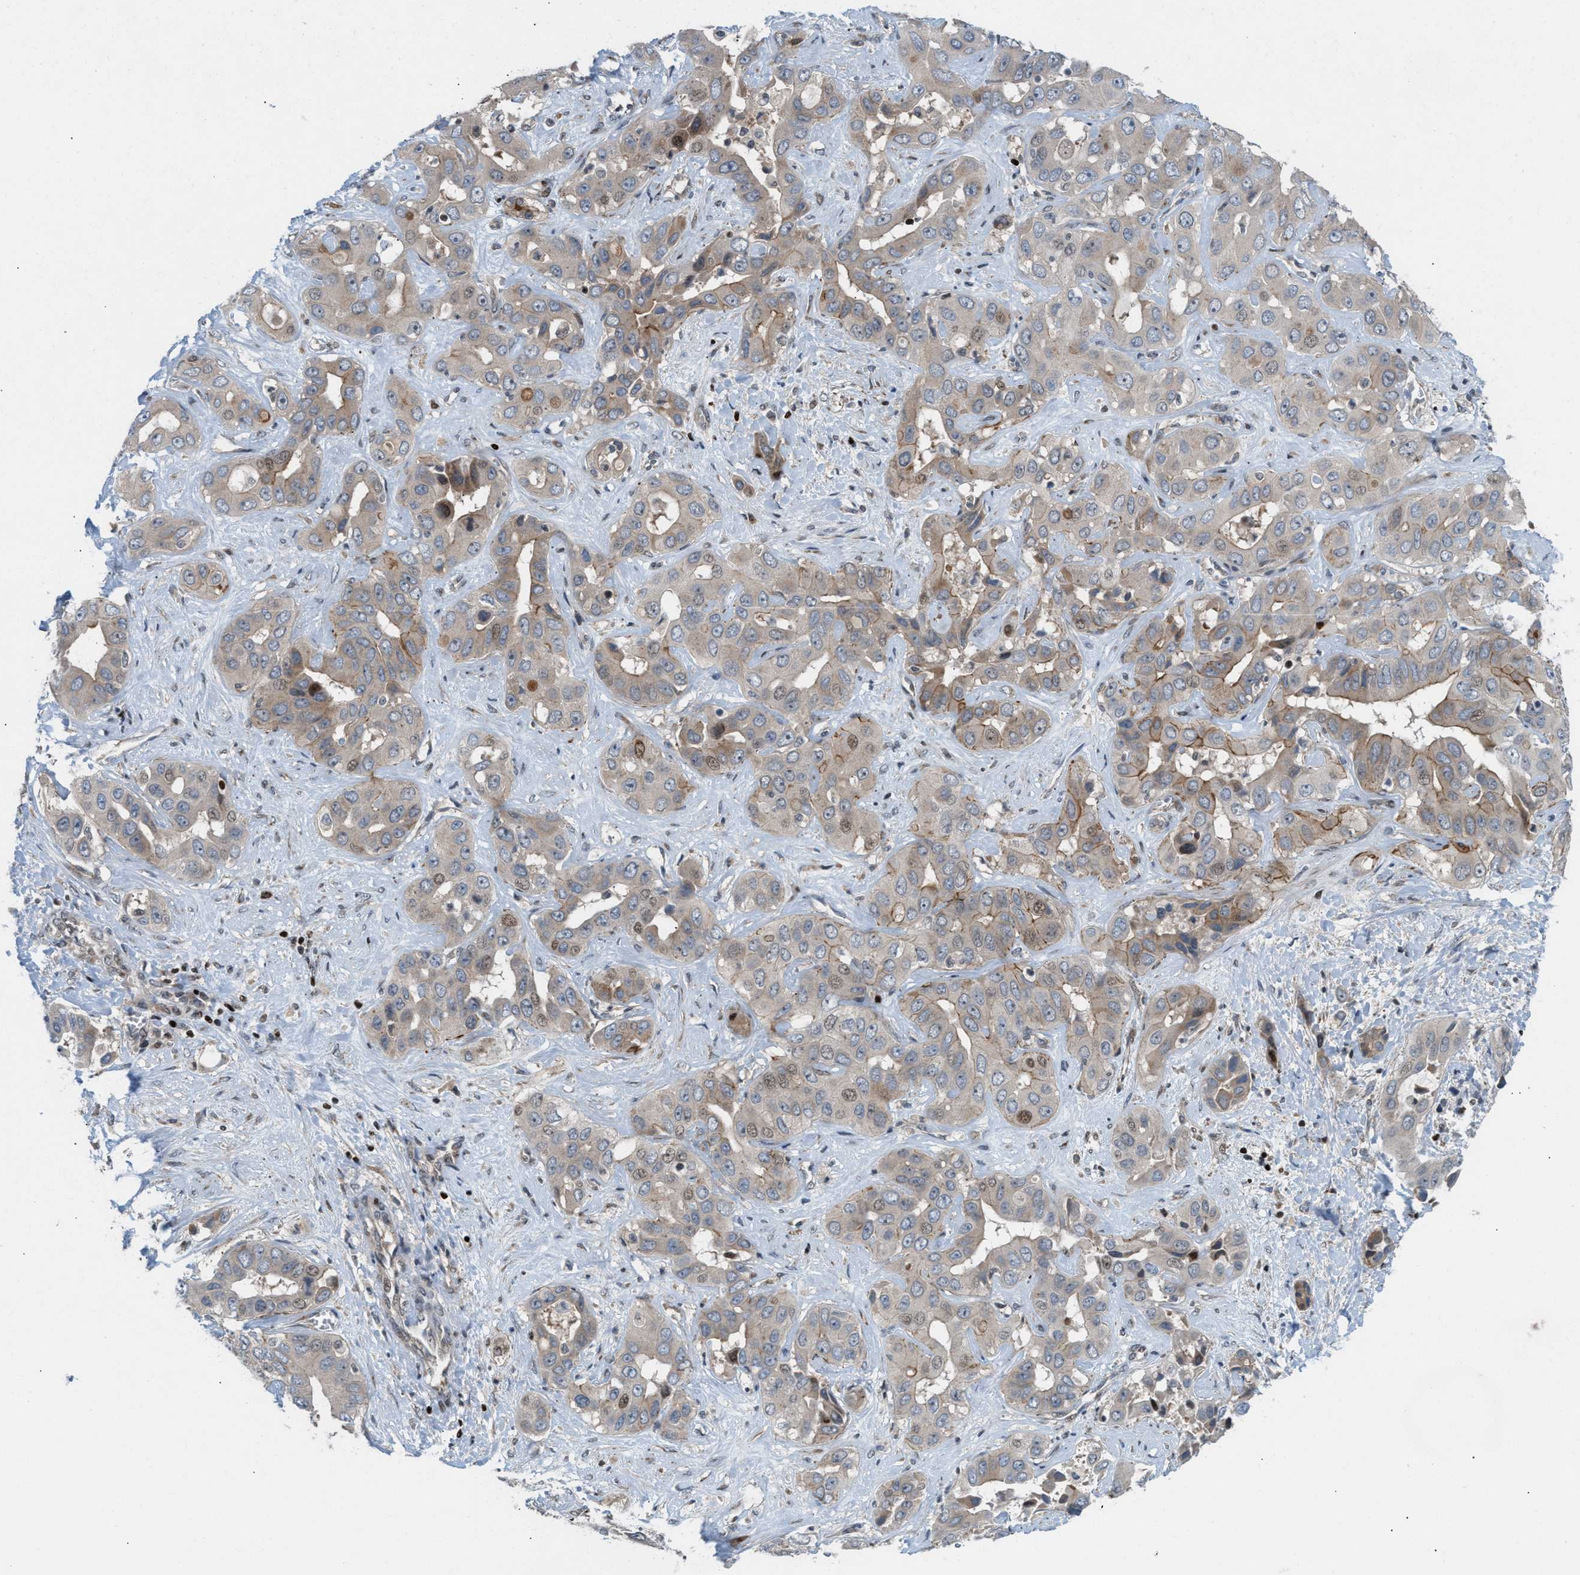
{"staining": {"intensity": "weak", "quantity": "<25%", "location": "cytoplasmic/membranous"}, "tissue": "liver cancer", "cell_type": "Tumor cells", "image_type": "cancer", "snomed": [{"axis": "morphology", "description": "Cholangiocarcinoma"}, {"axis": "topography", "description": "Liver"}], "caption": "IHC of liver cancer demonstrates no positivity in tumor cells.", "gene": "ZNF276", "patient": {"sex": "female", "age": 52}}